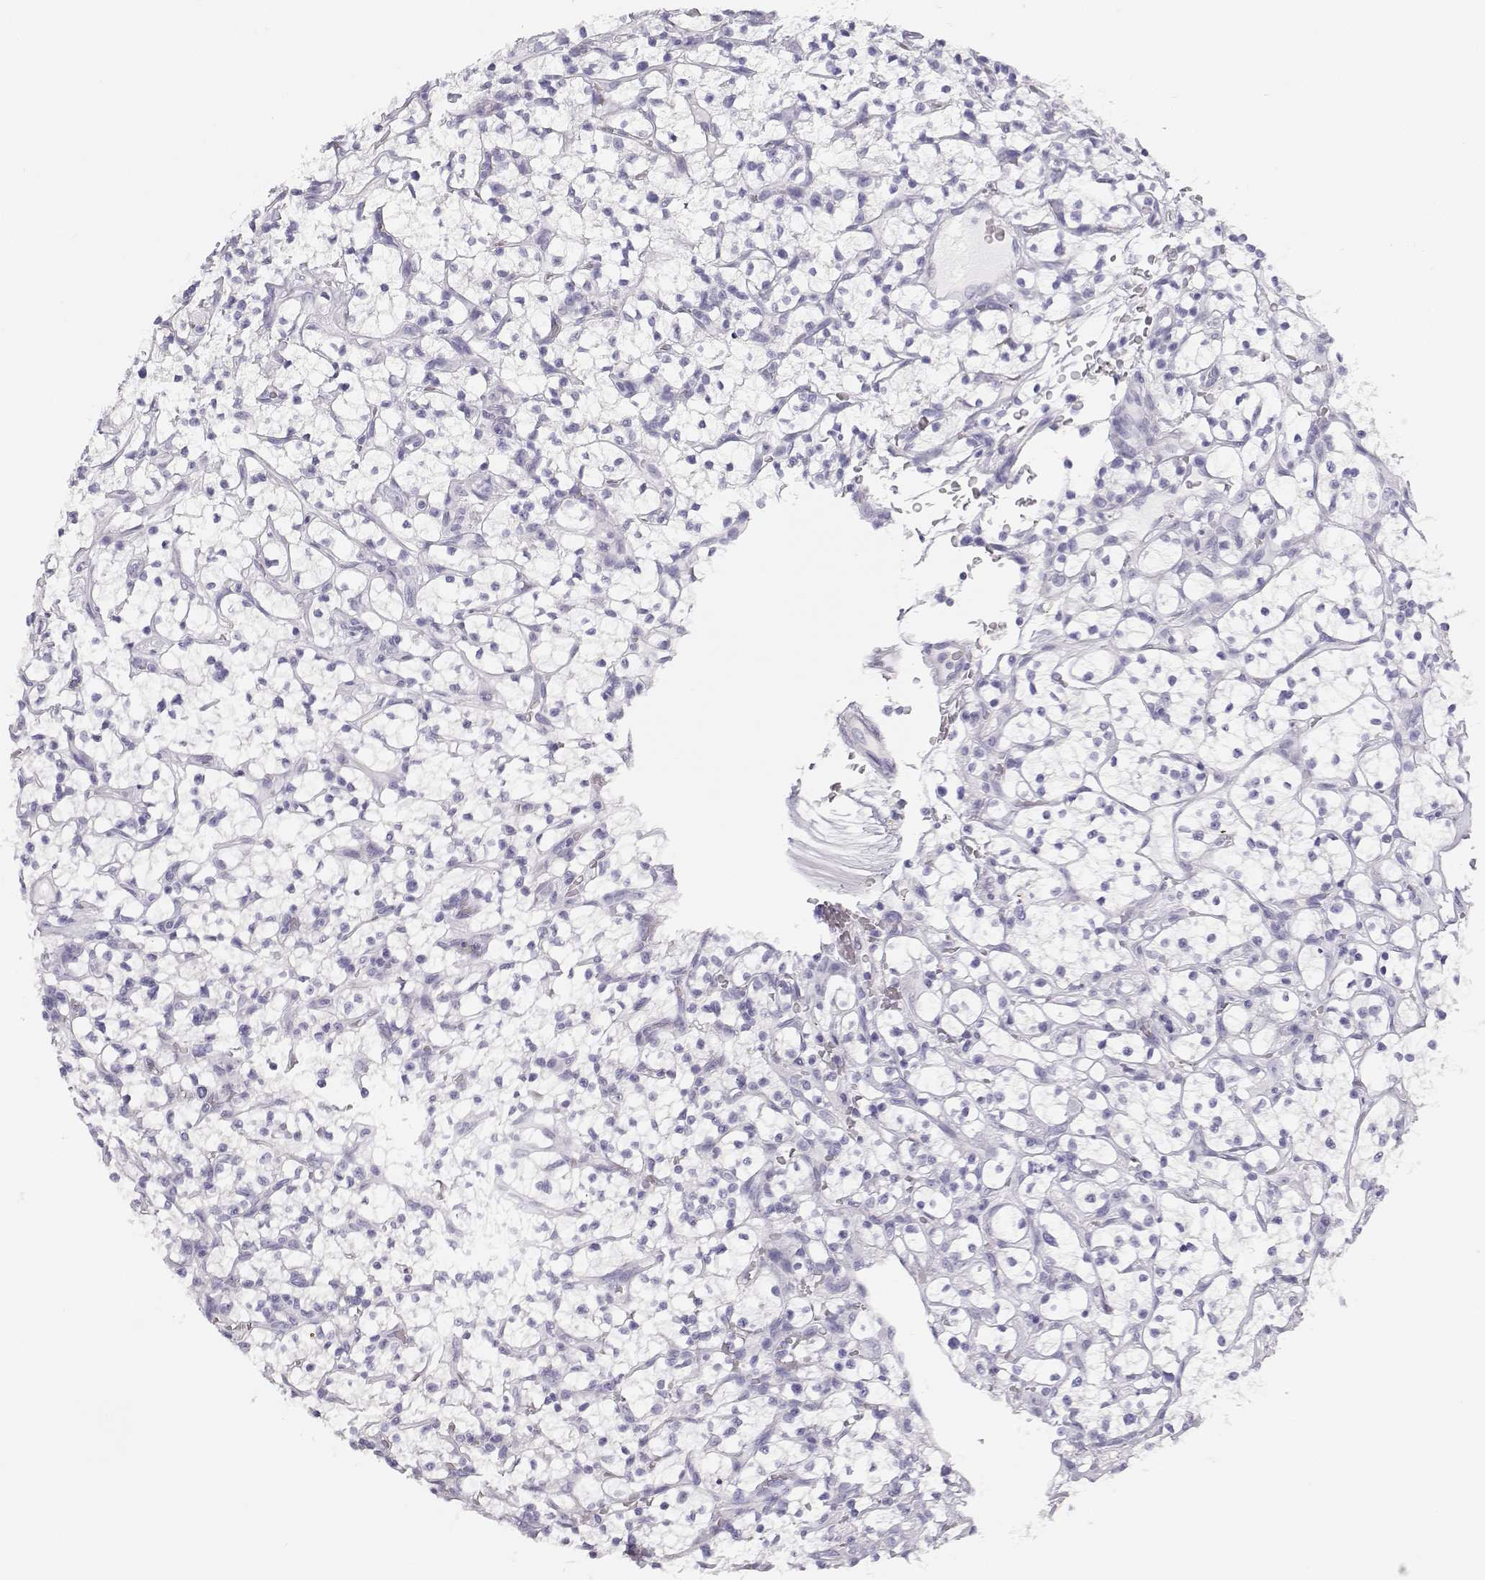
{"staining": {"intensity": "negative", "quantity": "none", "location": "none"}, "tissue": "renal cancer", "cell_type": "Tumor cells", "image_type": "cancer", "snomed": [{"axis": "morphology", "description": "Adenocarcinoma, NOS"}, {"axis": "topography", "description": "Kidney"}], "caption": "Protein analysis of renal adenocarcinoma displays no significant staining in tumor cells.", "gene": "MAGEC1", "patient": {"sex": "female", "age": 64}}